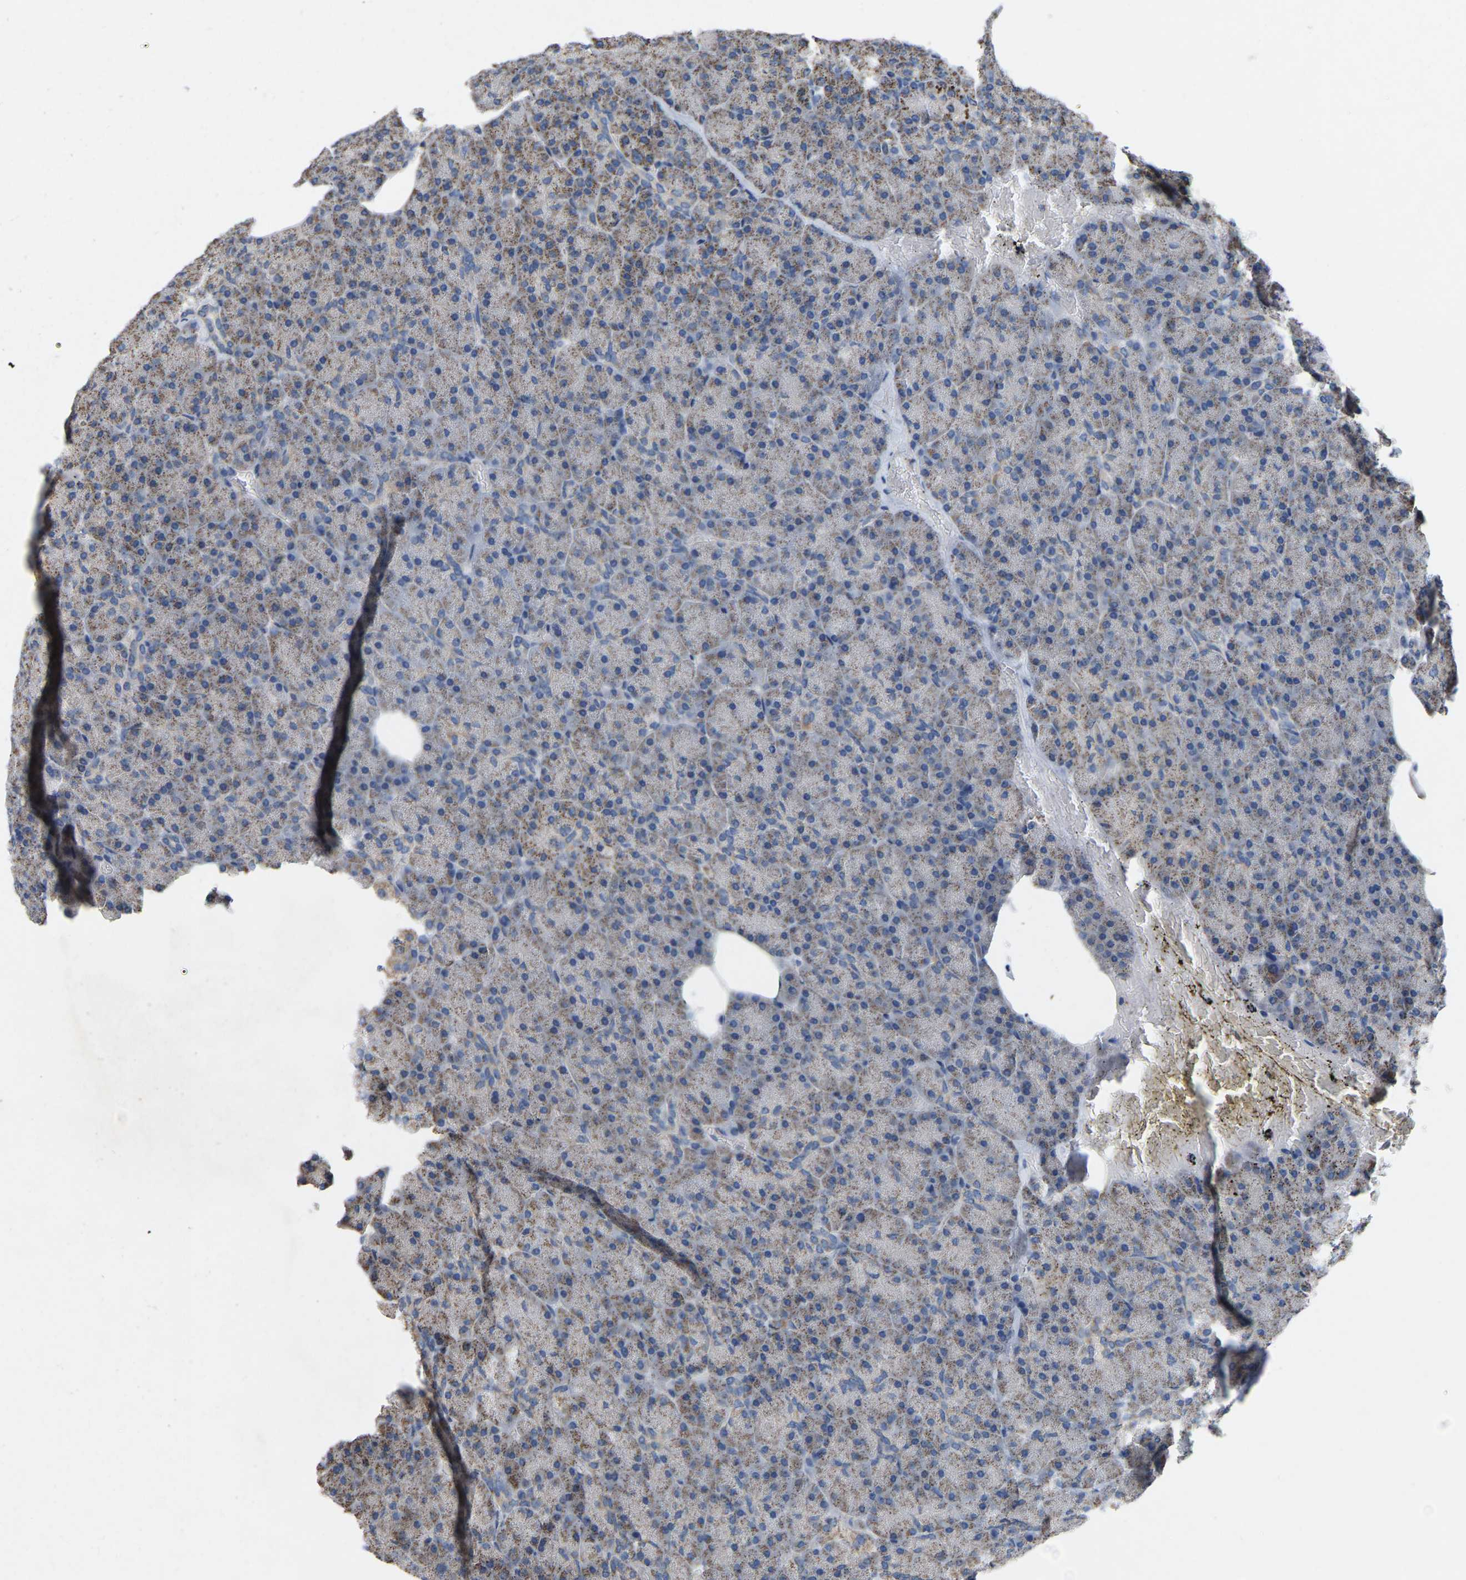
{"staining": {"intensity": "moderate", "quantity": ">75%", "location": "cytoplasmic/membranous"}, "tissue": "pancreas", "cell_type": "Exocrine glandular cells", "image_type": "normal", "snomed": [{"axis": "morphology", "description": "Normal tissue, NOS"}, {"axis": "topography", "description": "Pancreas"}], "caption": "Moderate cytoplasmic/membranous protein expression is seen in approximately >75% of exocrine glandular cells in pancreas. Ihc stains the protein of interest in brown and the nuclei are stained blue.", "gene": "BCL10", "patient": {"sex": "female", "age": 35}}